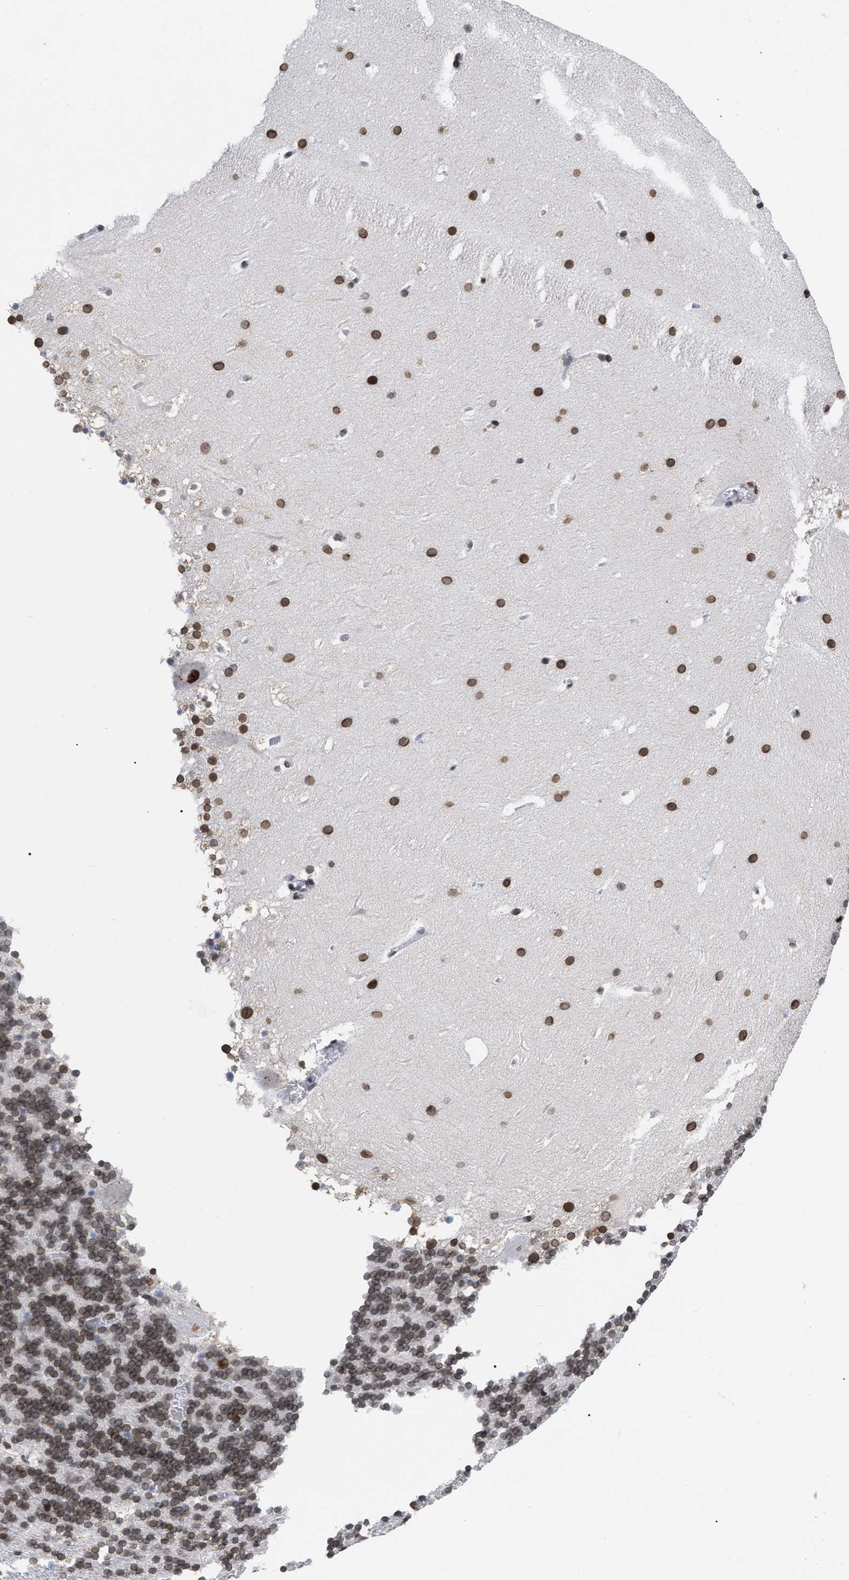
{"staining": {"intensity": "moderate", "quantity": ">75%", "location": "cytoplasmic/membranous,nuclear"}, "tissue": "cerebellum", "cell_type": "Cells in granular layer", "image_type": "normal", "snomed": [{"axis": "morphology", "description": "Normal tissue, NOS"}, {"axis": "topography", "description": "Cerebellum"}], "caption": "Protein analysis of unremarkable cerebellum exhibits moderate cytoplasmic/membranous,nuclear positivity in approximately >75% of cells in granular layer. (DAB (3,3'-diaminobenzidine) IHC with brightfield microscopy, high magnification).", "gene": "TPR", "patient": {"sex": "male", "age": 45}}